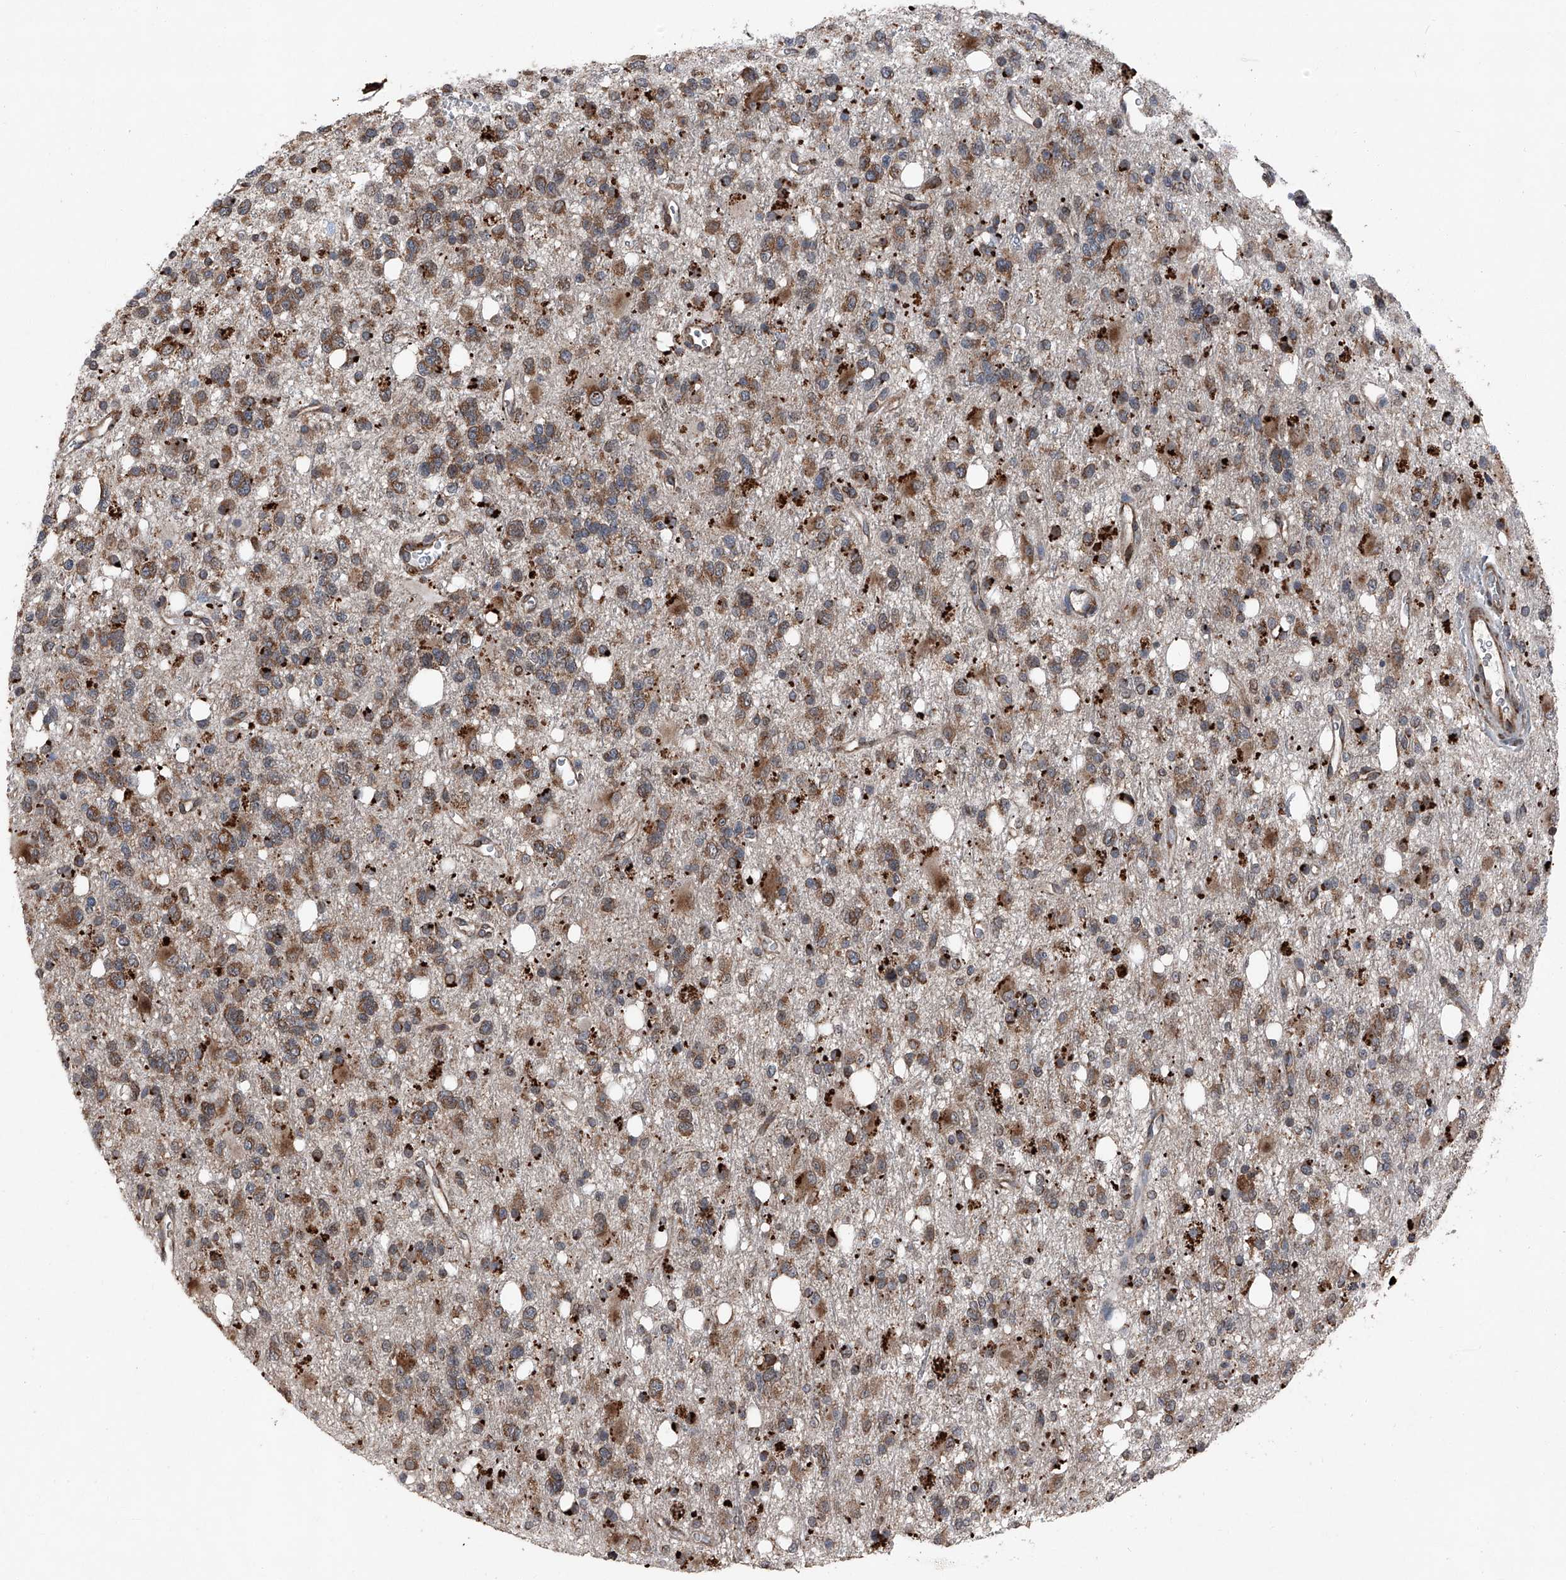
{"staining": {"intensity": "moderate", "quantity": "25%-75%", "location": "cytoplasmic/membranous"}, "tissue": "glioma", "cell_type": "Tumor cells", "image_type": "cancer", "snomed": [{"axis": "morphology", "description": "Glioma, malignant, High grade"}, {"axis": "topography", "description": "Brain"}], "caption": "Moderate cytoplasmic/membranous protein staining is present in approximately 25%-75% of tumor cells in malignant glioma (high-grade).", "gene": "LIMK1", "patient": {"sex": "female", "age": 62}}